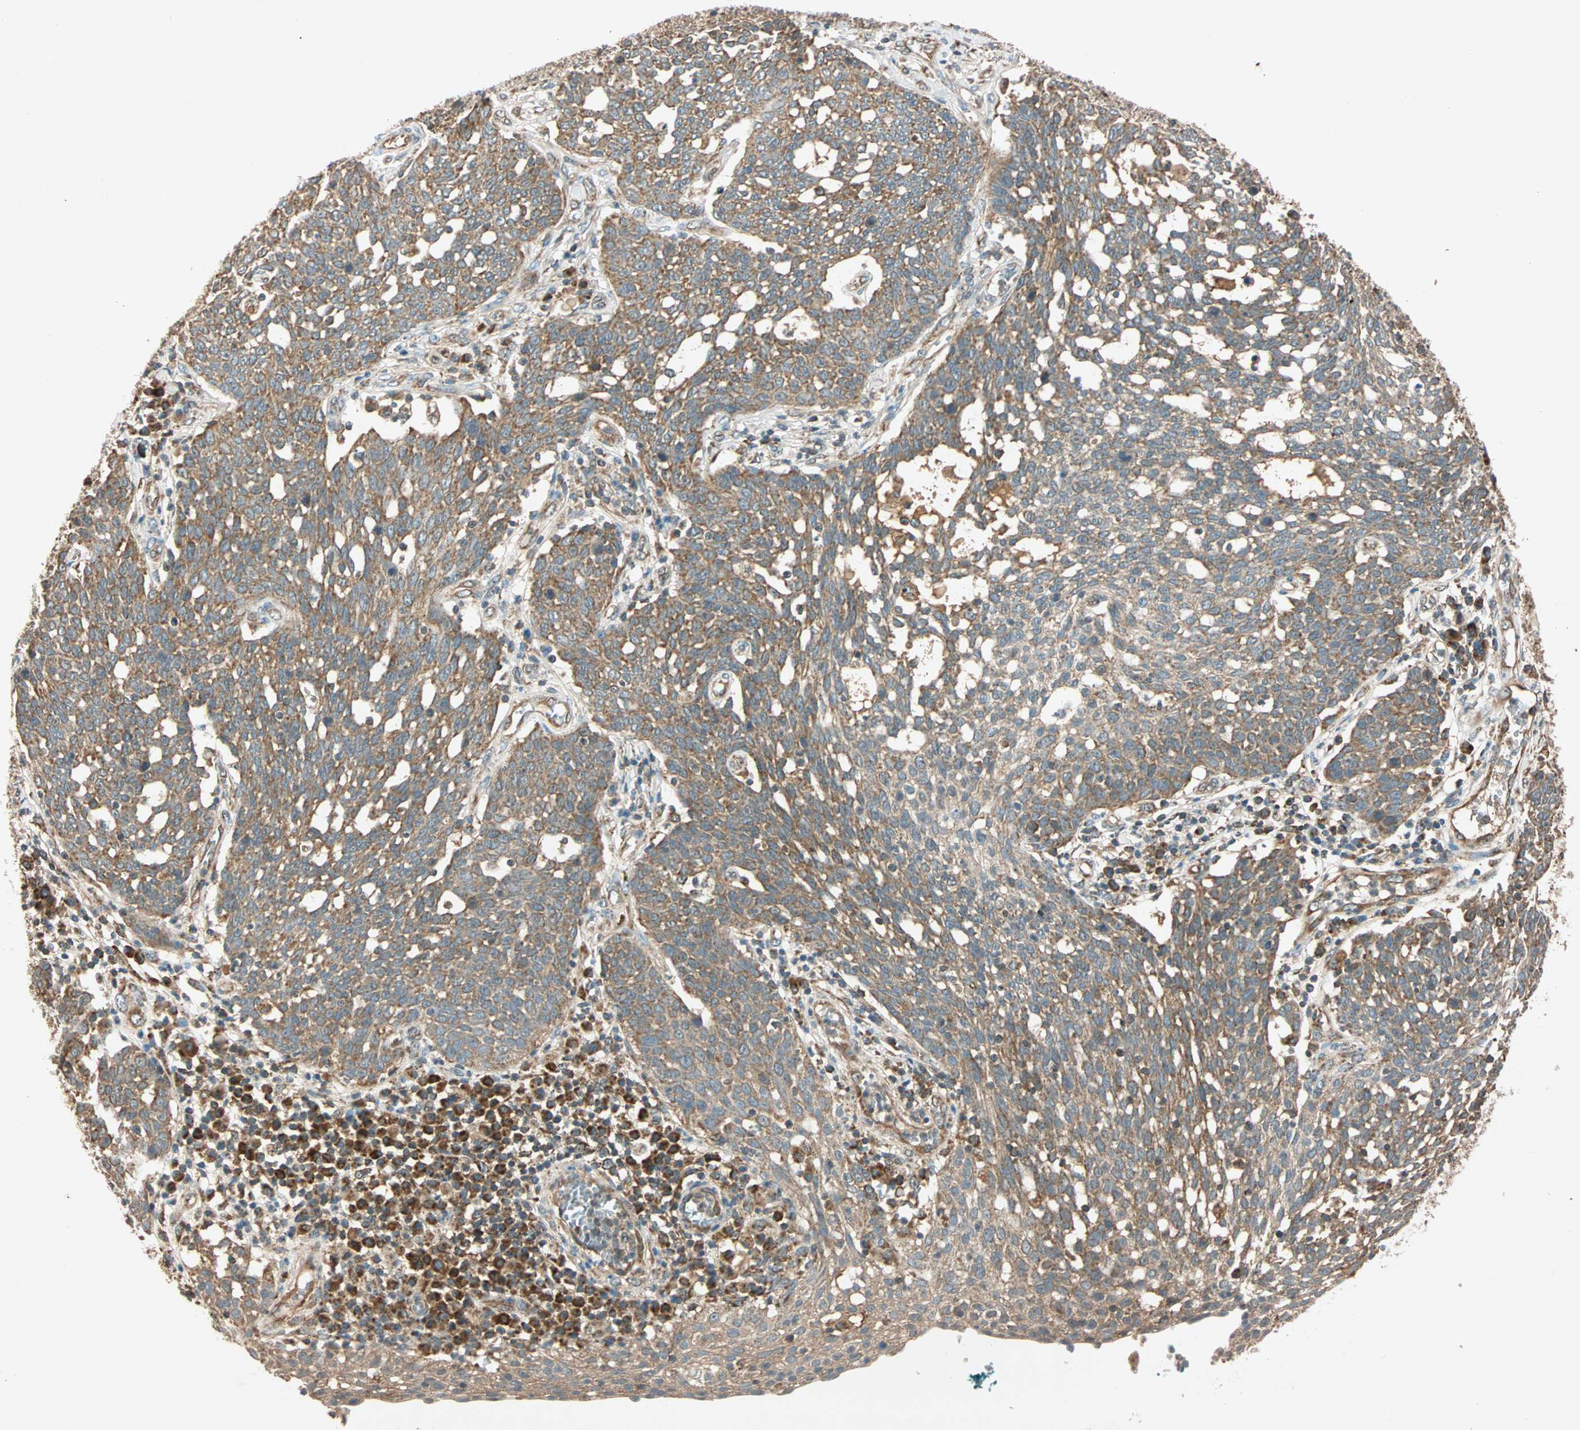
{"staining": {"intensity": "moderate", "quantity": ">75%", "location": "cytoplasmic/membranous"}, "tissue": "cervical cancer", "cell_type": "Tumor cells", "image_type": "cancer", "snomed": [{"axis": "morphology", "description": "Squamous cell carcinoma, NOS"}, {"axis": "topography", "description": "Cervix"}], "caption": "Tumor cells exhibit medium levels of moderate cytoplasmic/membranous staining in about >75% of cells in human squamous cell carcinoma (cervical). Using DAB (brown) and hematoxylin (blue) stains, captured at high magnification using brightfield microscopy.", "gene": "MAPK1", "patient": {"sex": "female", "age": 34}}